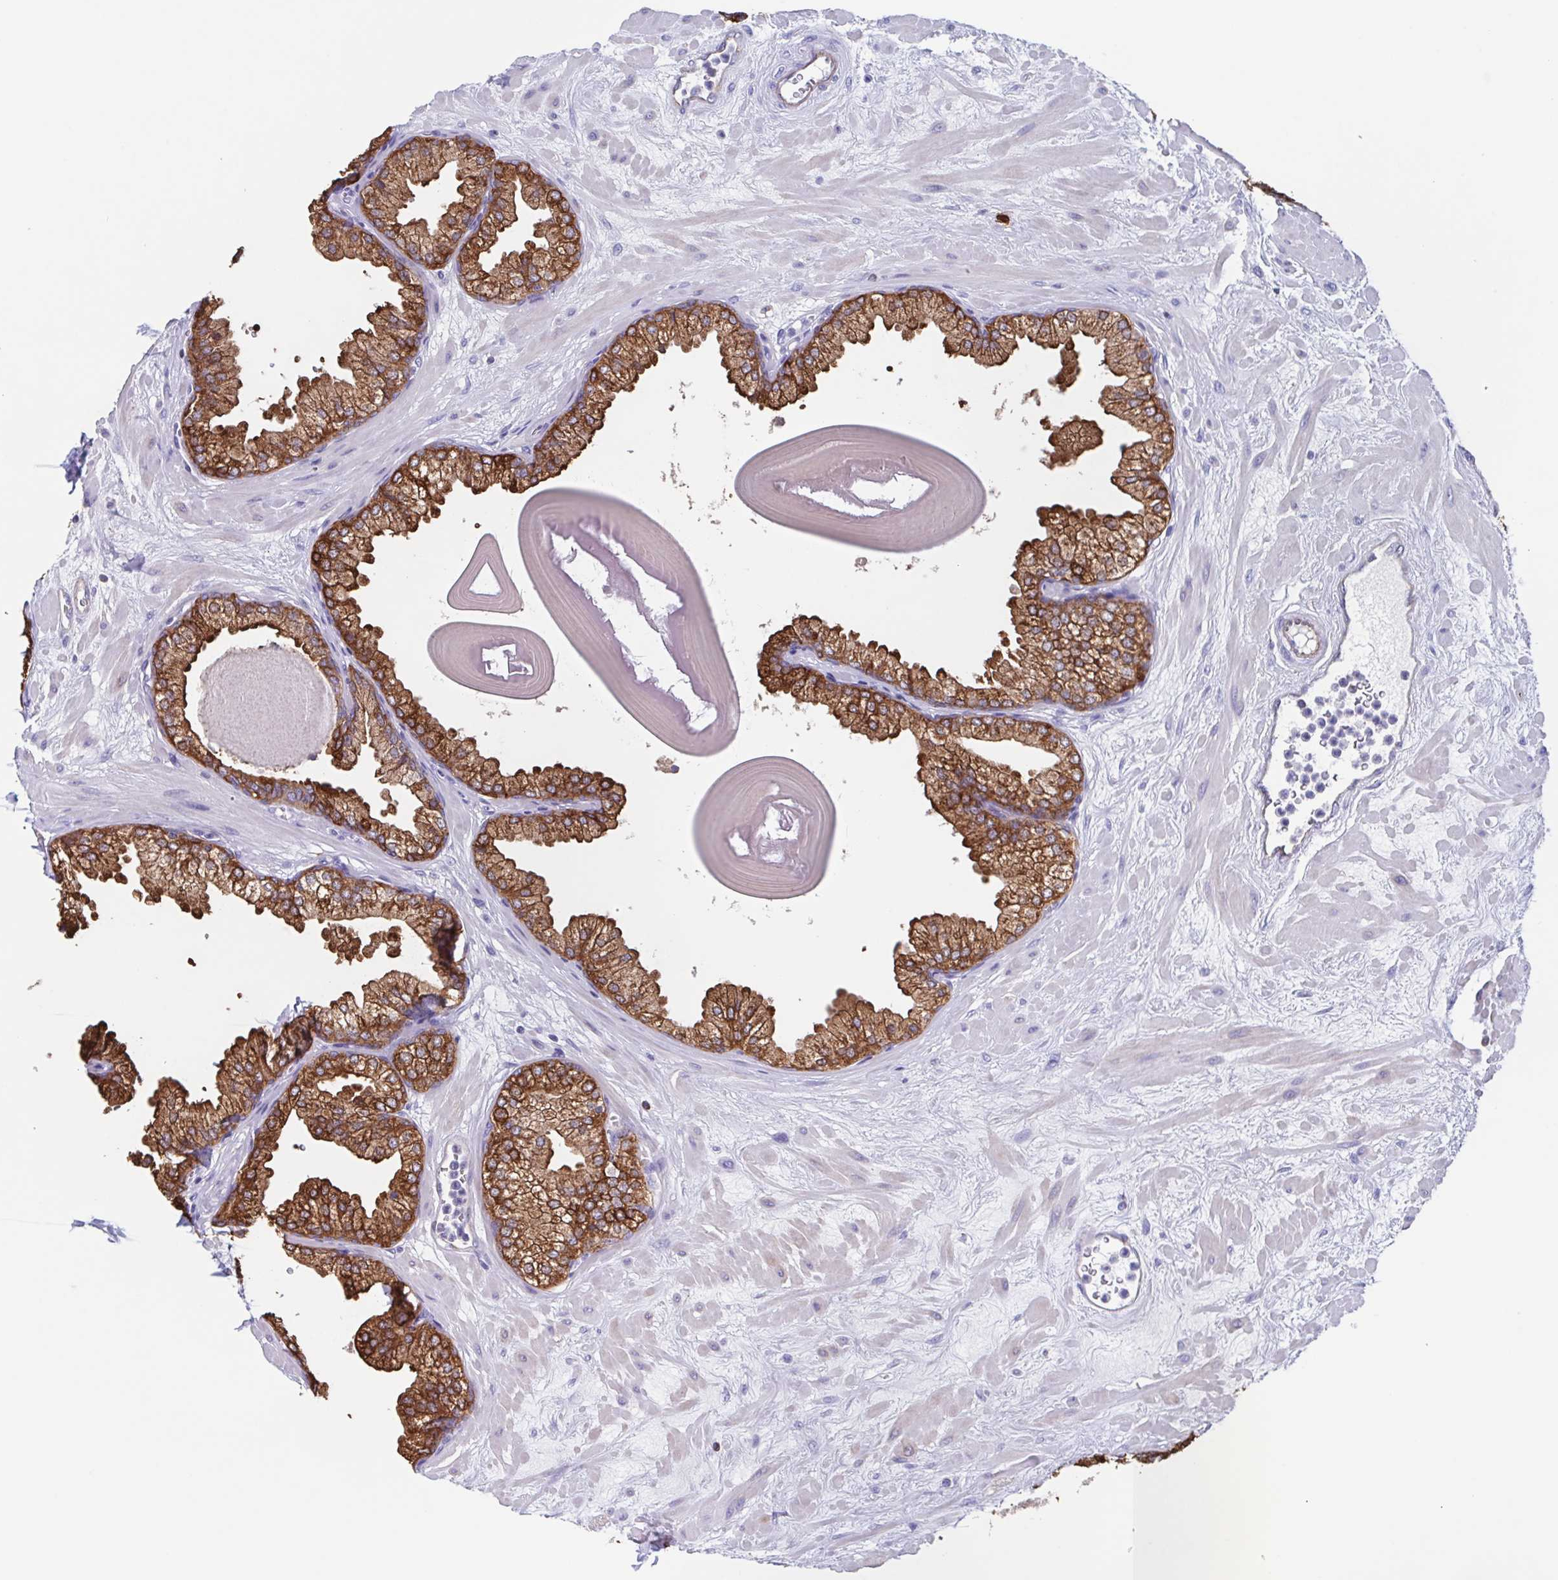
{"staining": {"intensity": "strong", "quantity": ">75%", "location": "cytoplasmic/membranous"}, "tissue": "prostate", "cell_type": "Glandular cells", "image_type": "normal", "snomed": [{"axis": "morphology", "description": "Normal tissue, NOS"}, {"axis": "topography", "description": "Prostate"}, {"axis": "topography", "description": "Peripheral nerve tissue"}], "caption": "An image of prostate stained for a protein demonstrates strong cytoplasmic/membranous brown staining in glandular cells. (DAB = brown stain, brightfield microscopy at high magnification).", "gene": "TPD52", "patient": {"sex": "male", "age": 61}}